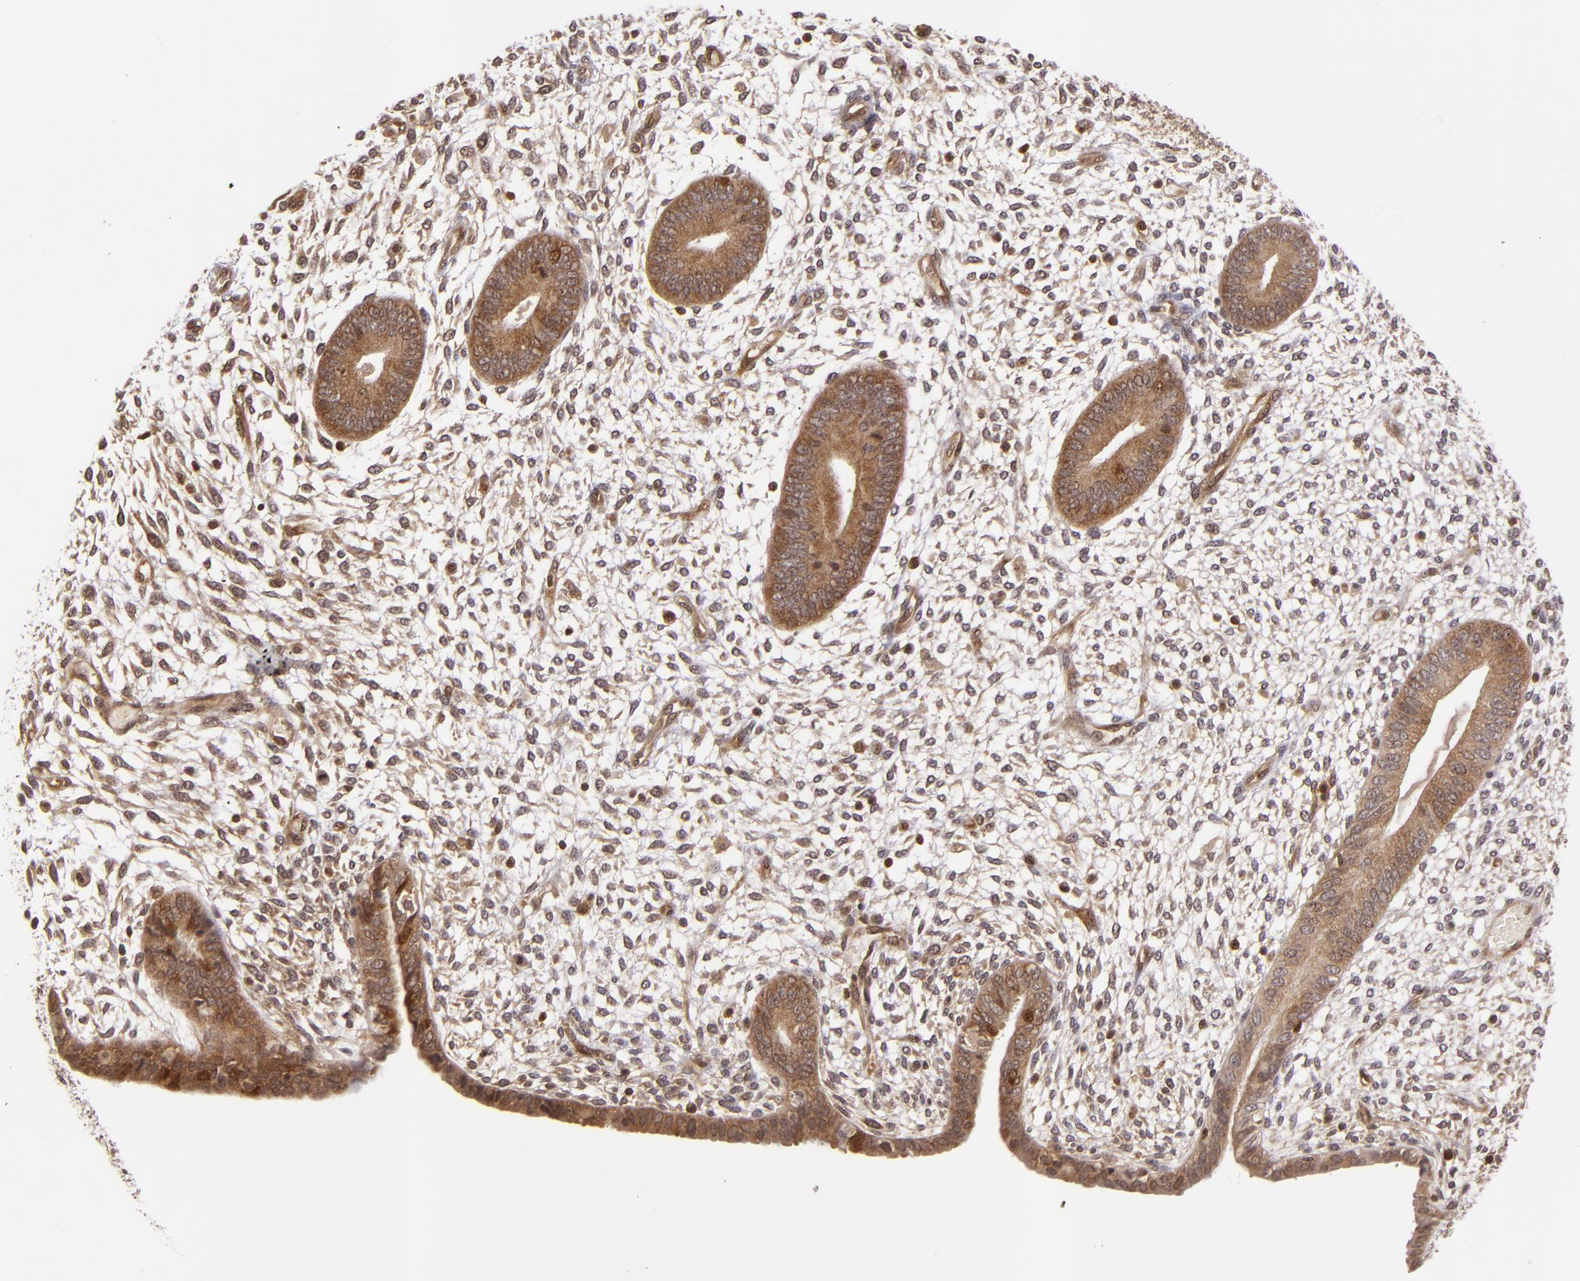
{"staining": {"intensity": "weak", "quantity": ">75%", "location": "cytoplasmic/membranous"}, "tissue": "endometrium", "cell_type": "Cells in endometrial stroma", "image_type": "normal", "snomed": [{"axis": "morphology", "description": "Normal tissue, NOS"}, {"axis": "topography", "description": "Endometrium"}], "caption": "IHC of unremarkable human endometrium displays low levels of weak cytoplasmic/membranous positivity in approximately >75% of cells in endometrial stroma.", "gene": "ZBTB33", "patient": {"sex": "female", "age": 42}}